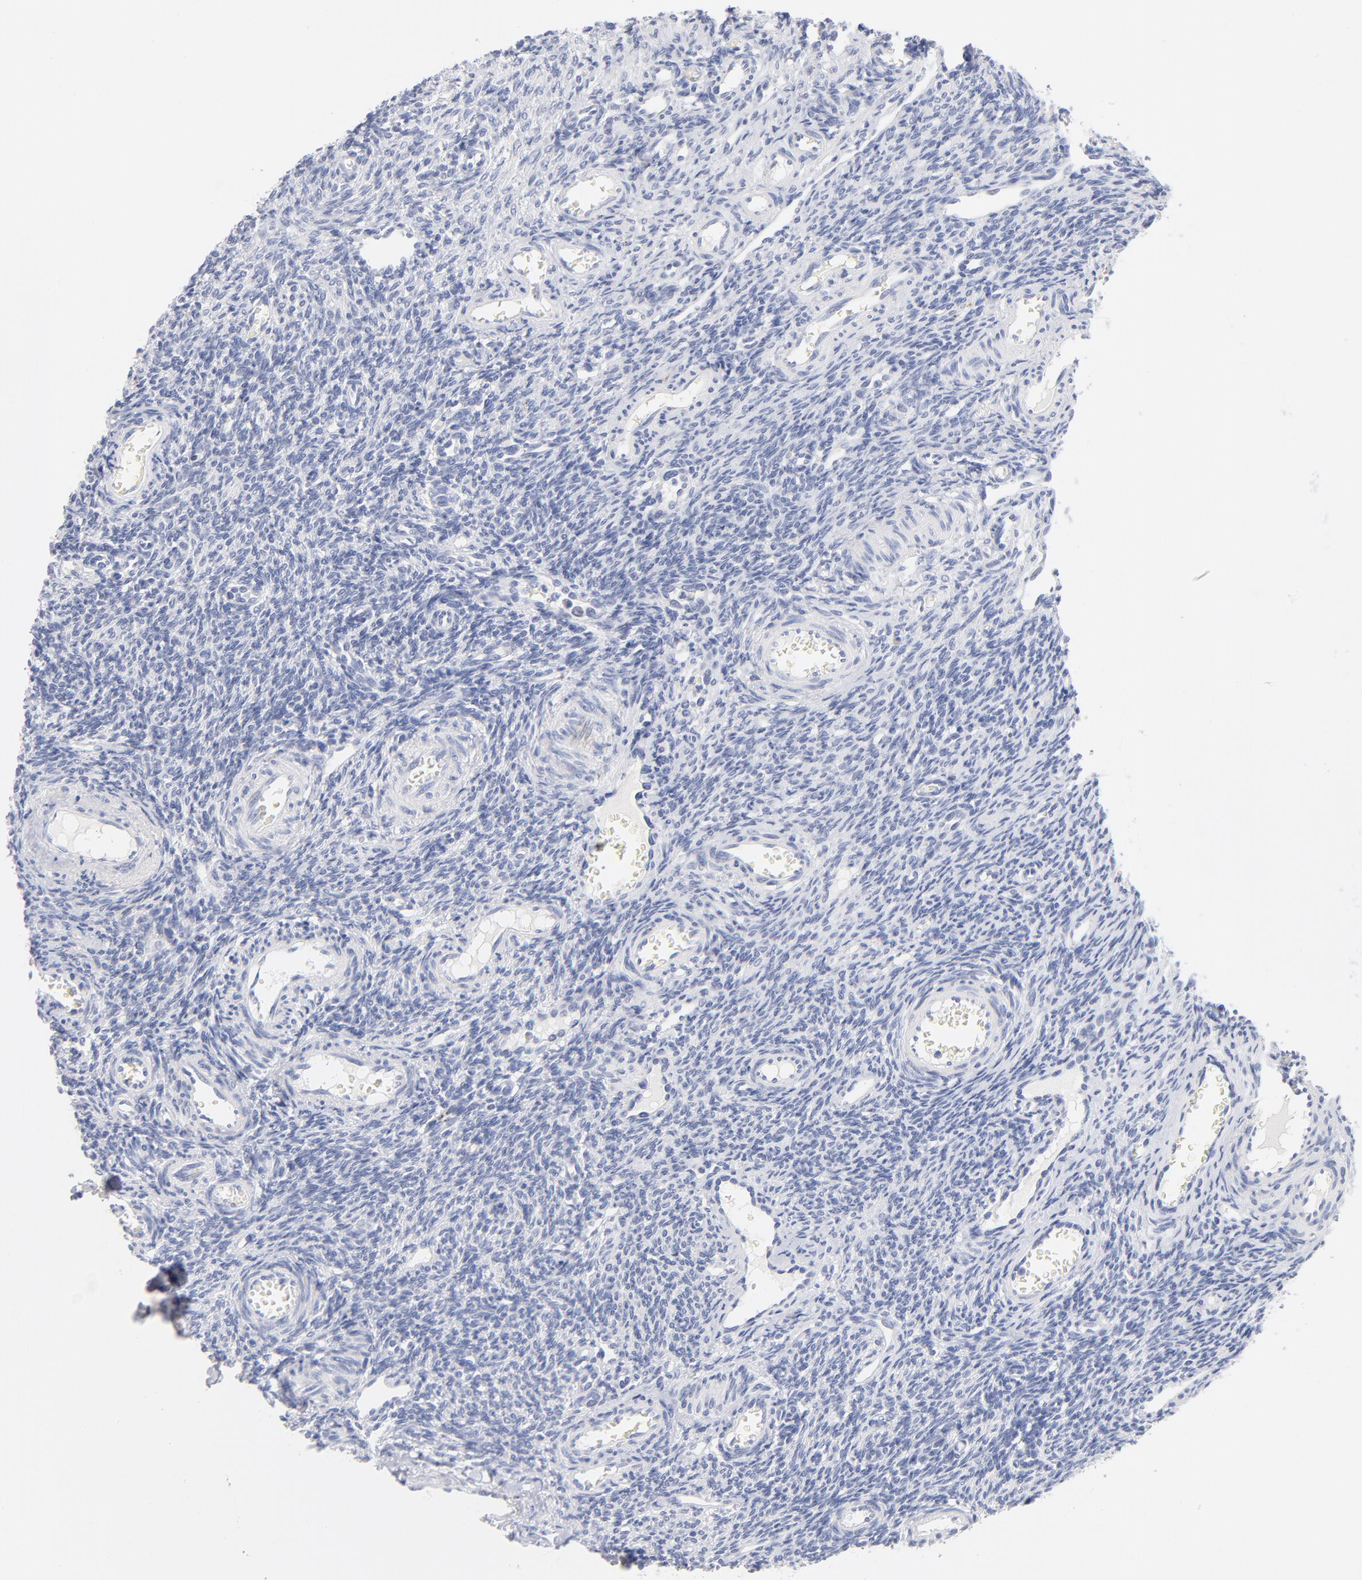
{"staining": {"intensity": "negative", "quantity": "none", "location": "none"}, "tissue": "ovary", "cell_type": "Ovarian stroma cells", "image_type": "normal", "snomed": [{"axis": "morphology", "description": "Normal tissue, NOS"}, {"axis": "topography", "description": "Ovary"}], "caption": "A high-resolution photomicrograph shows immunohistochemistry staining of unremarkable ovary, which shows no significant staining in ovarian stroma cells. The staining is performed using DAB (3,3'-diaminobenzidine) brown chromogen with nuclei counter-stained in using hematoxylin.", "gene": "KHNYN", "patient": {"sex": "female", "age": 33}}